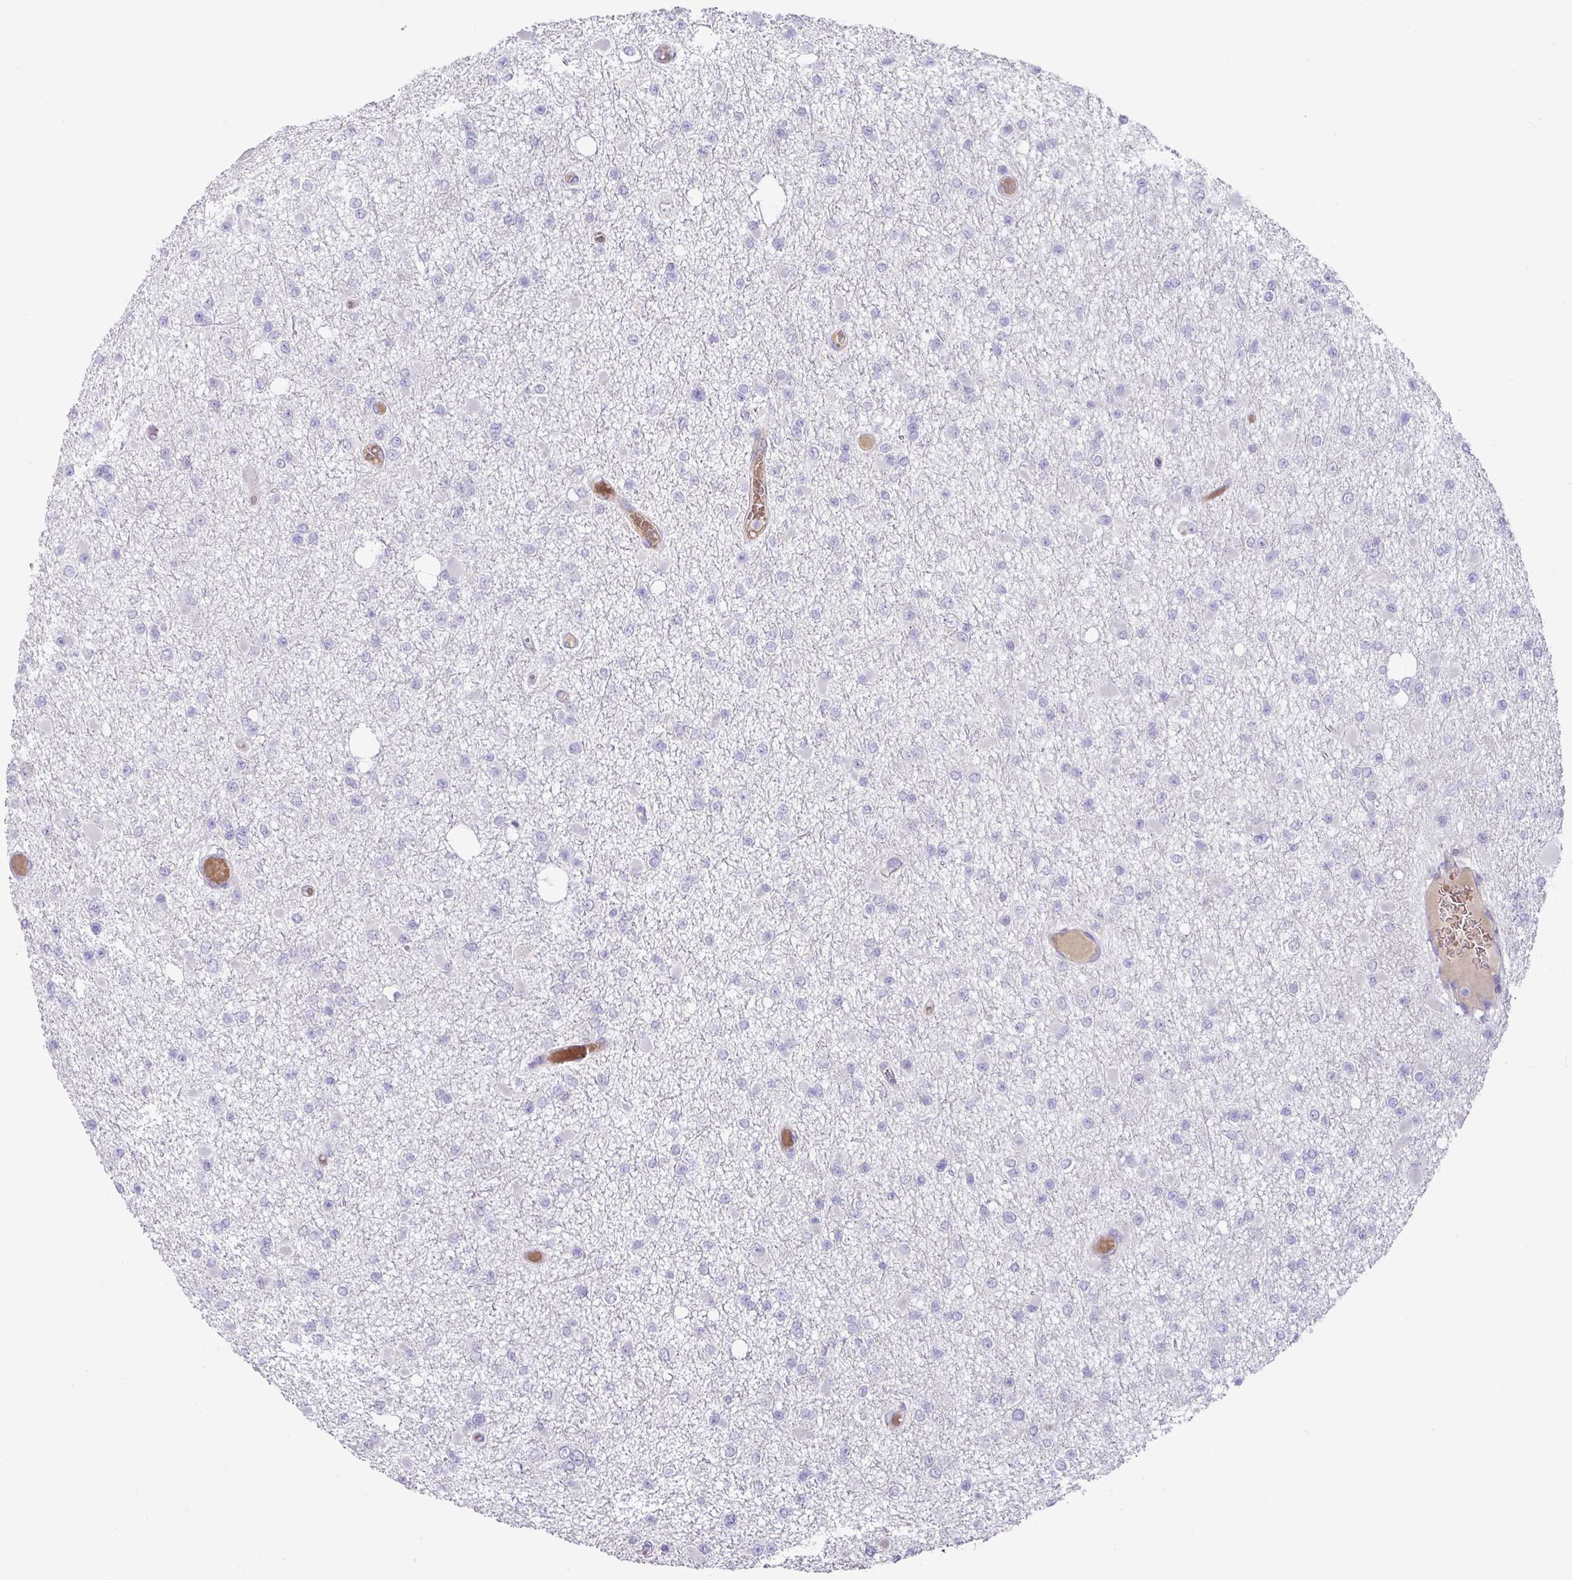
{"staining": {"intensity": "negative", "quantity": "none", "location": "none"}, "tissue": "glioma", "cell_type": "Tumor cells", "image_type": "cancer", "snomed": [{"axis": "morphology", "description": "Glioma, malignant, Low grade"}, {"axis": "topography", "description": "Brain"}], "caption": "Tumor cells are negative for brown protein staining in glioma.", "gene": "TARM1", "patient": {"sex": "female", "age": 22}}